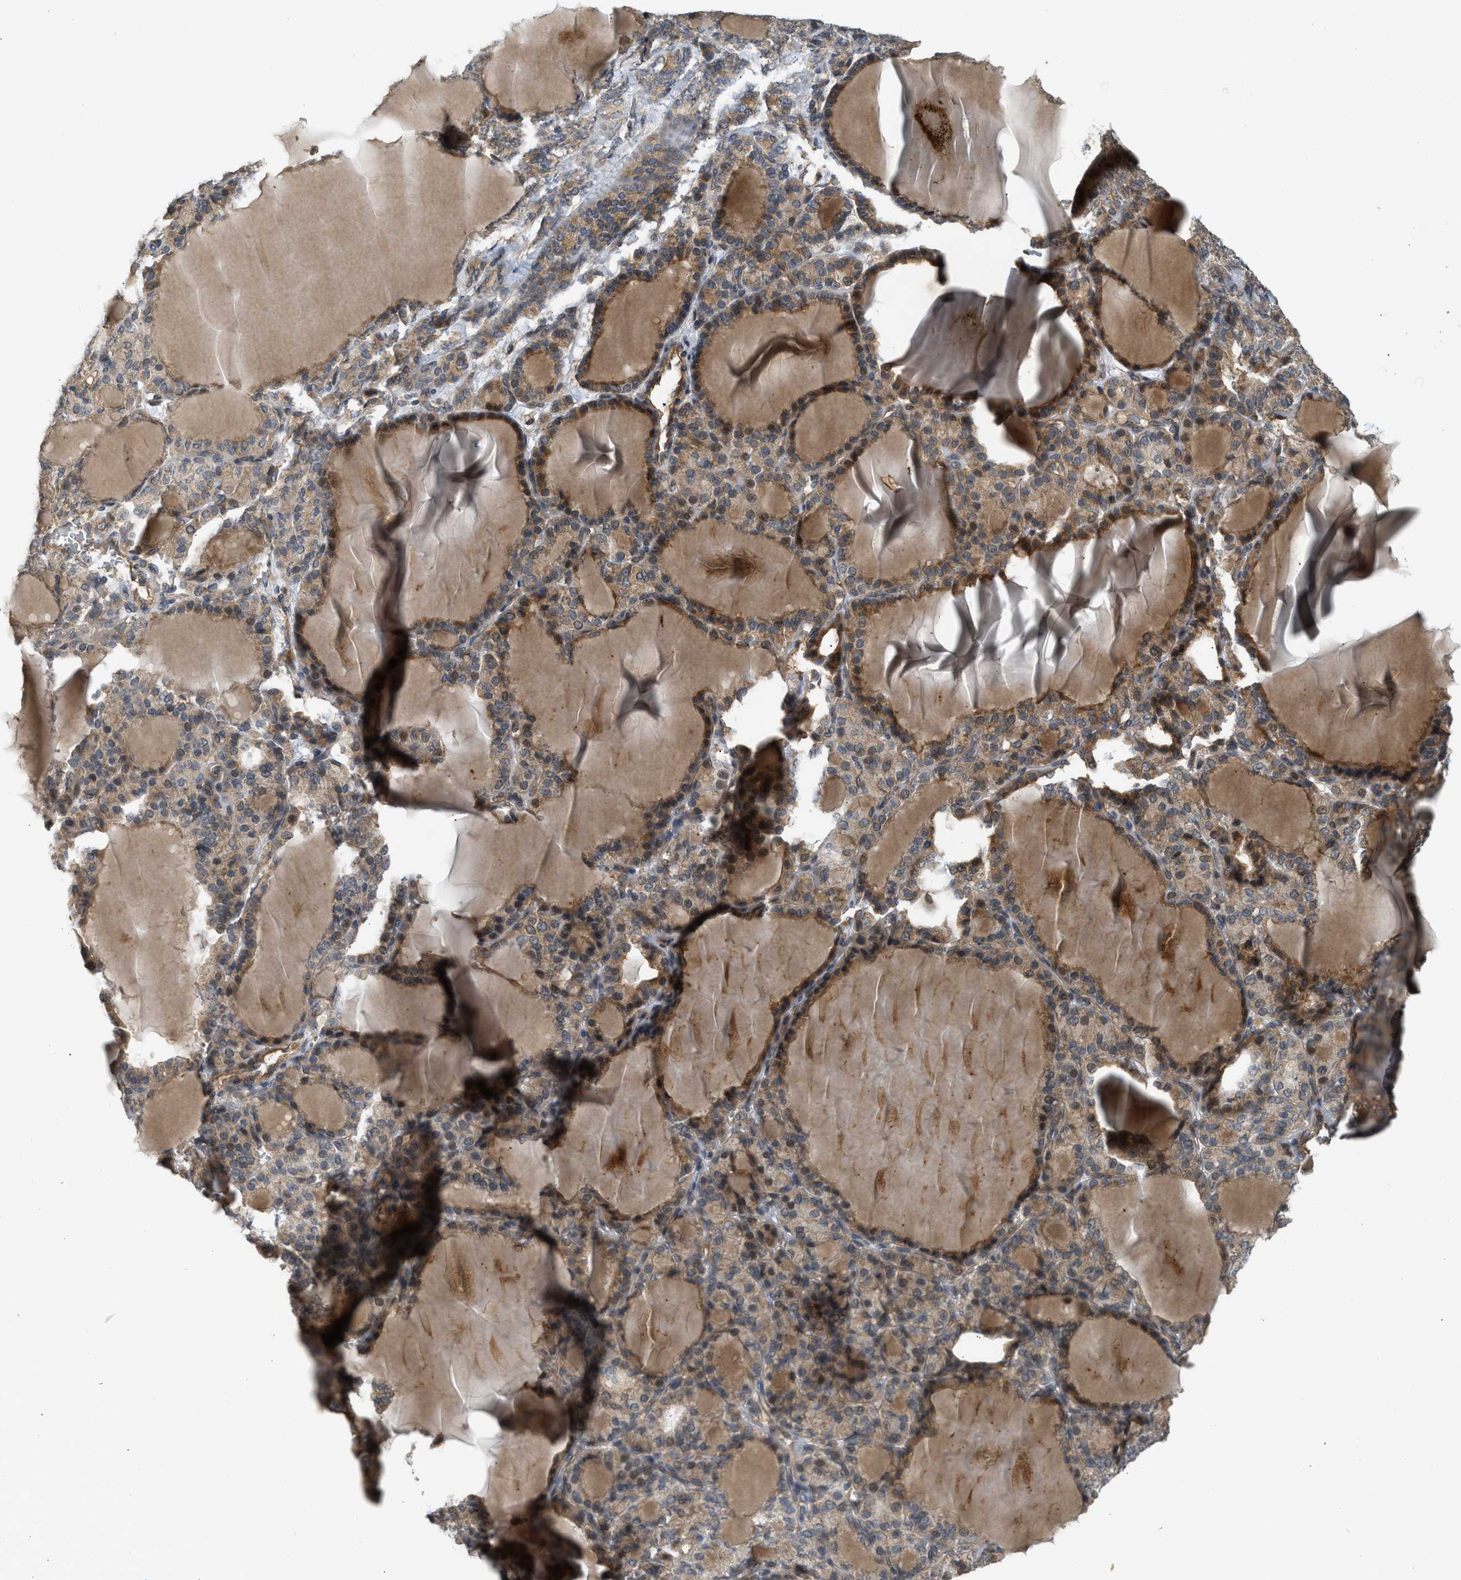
{"staining": {"intensity": "moderate", "quantity": ">75%", "location": "cytoplasmic/membranous"}, "tissue": "thyroid gland", "cell_type": "Glandular cells", "image_type": "normal", "snomed": [{"axis": "morphology", "description": "Normal tissue, NOS"}, {"axis": "topography", "description": "Thyroid gland"}], "caption": "Benign thyroid gland demonstrates moderate cytoplasmic/membranous staining in about >75% of glandular cells, visualized by immunohistochemistry.", "gene": "ADCY8", "patient": {"sex": "female", "age": 28}}